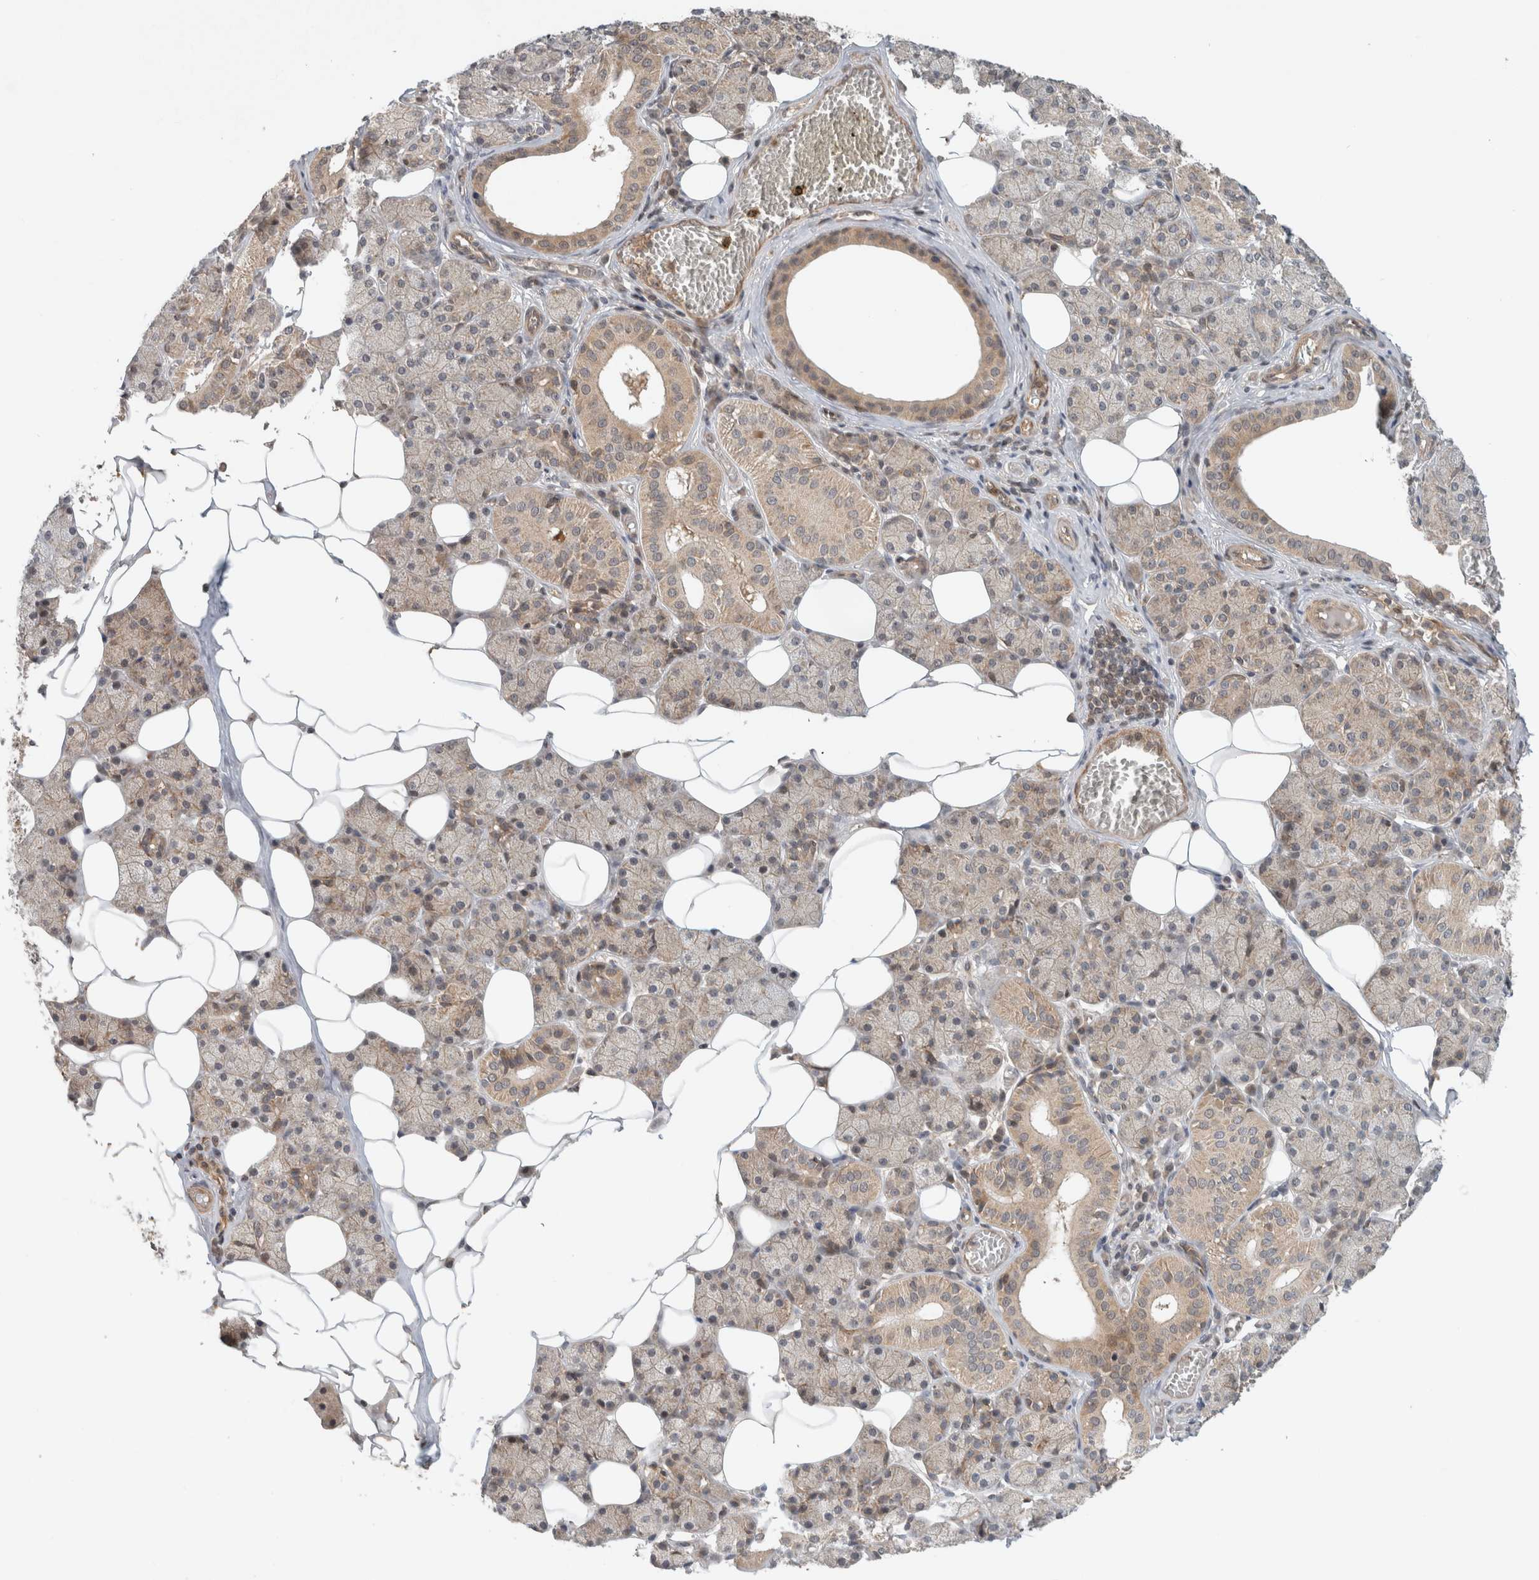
{"staining": {"intensity": "weak", "quantity": "25%-75%", "location": "cytoplasmic/membranous"}, "tissue": "salivary gland", "cell_type": "Glandular cells", "image_type": "normal", "snomed": [{"axis": "morphology", "description": "Normal tissue, NOS"}, {"axis": "topography", "description": "Salivary gland"}], "caption": "Protein positivity by immunohistochemistry (IHC) shows weak cytoplasmic/membranous staining in approximately 25%-75% of glandular cells in unremarkable salivary gland. The staining was performed using DAB to visualize the protein expression in brown, while the nuclei were stained in blue with hematoxylin (Magnification: 20x).", "gene": "CAAP1", "patient": {"sex": "female", "age": 33}}